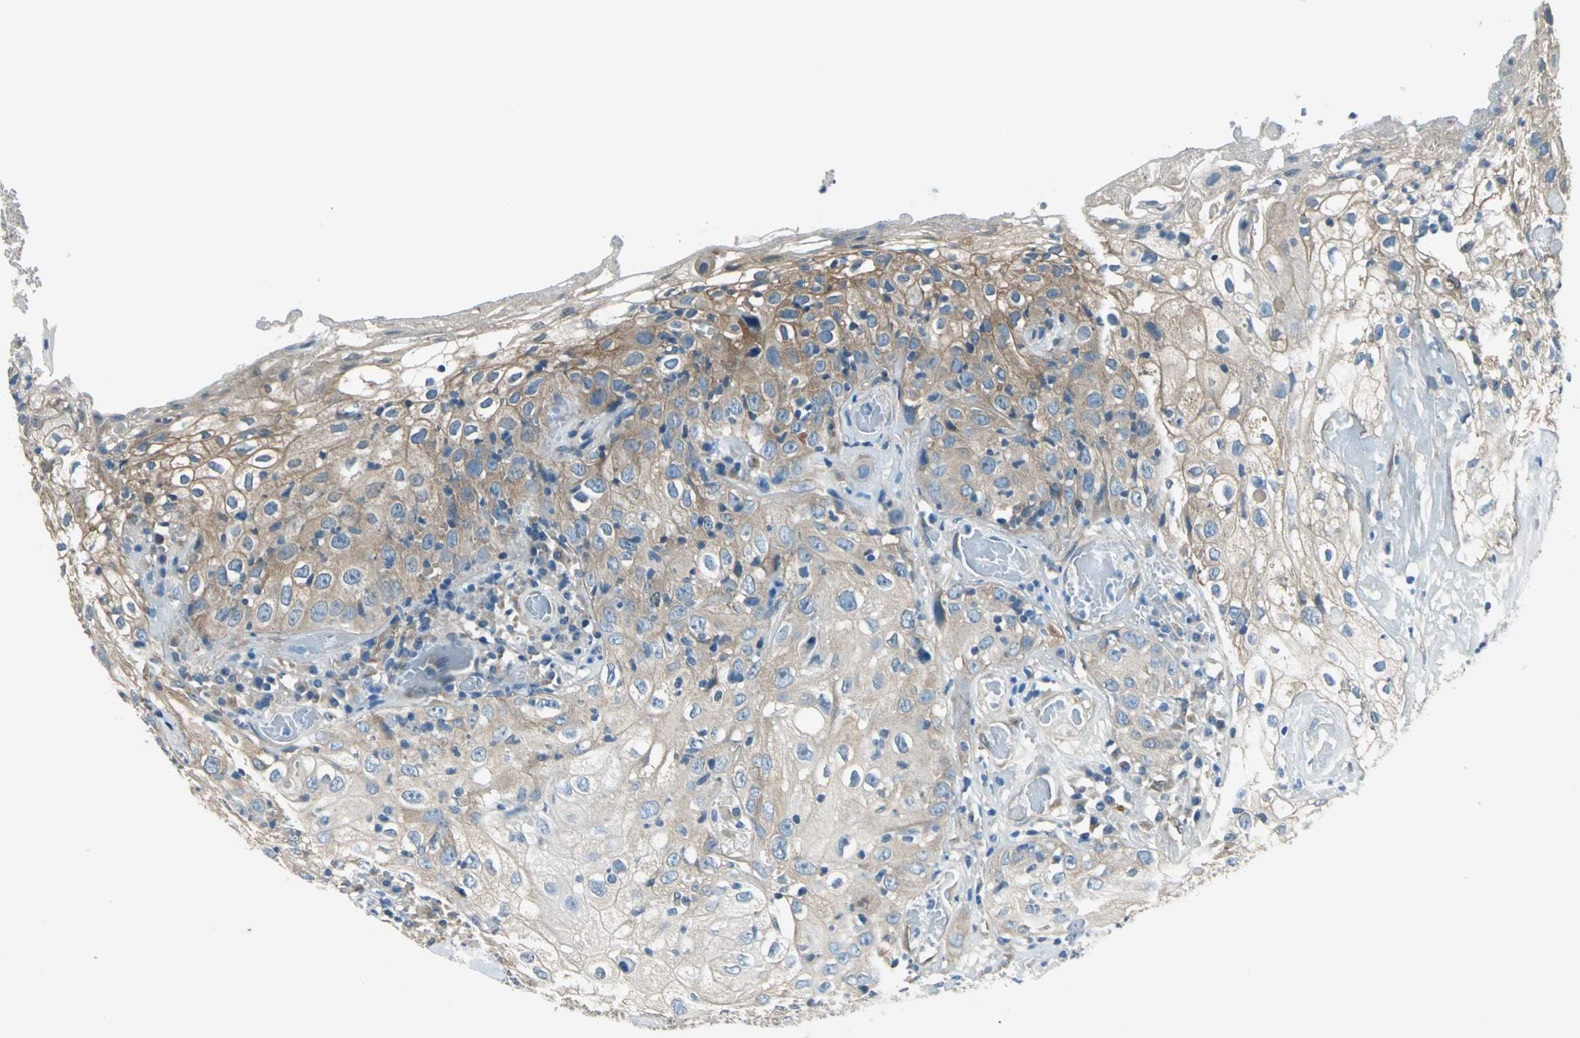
{"staining": {"intensity": "moderate", "quantity": "25%-75%", "location": "cytoplasmic/membranous"}, "tissue": "skin cancer", "cell_type": "Tumor cells", "image_type": "cancer", "snomed": [{"axis": "morphology", "description": "Squamous cell carcinoma, NOS"}, {"axis": "topography", "description": "Skin"}], "caption": "A high-resolution micrograph shows IHC staining of squamous cell carcinoma (skin), which displays moderate cytoplasmic/membranous expression in about 25%-75% of tumor cells.", "gene": "CDC42EP1", "patient": {"sex": "male", "age": 65}}